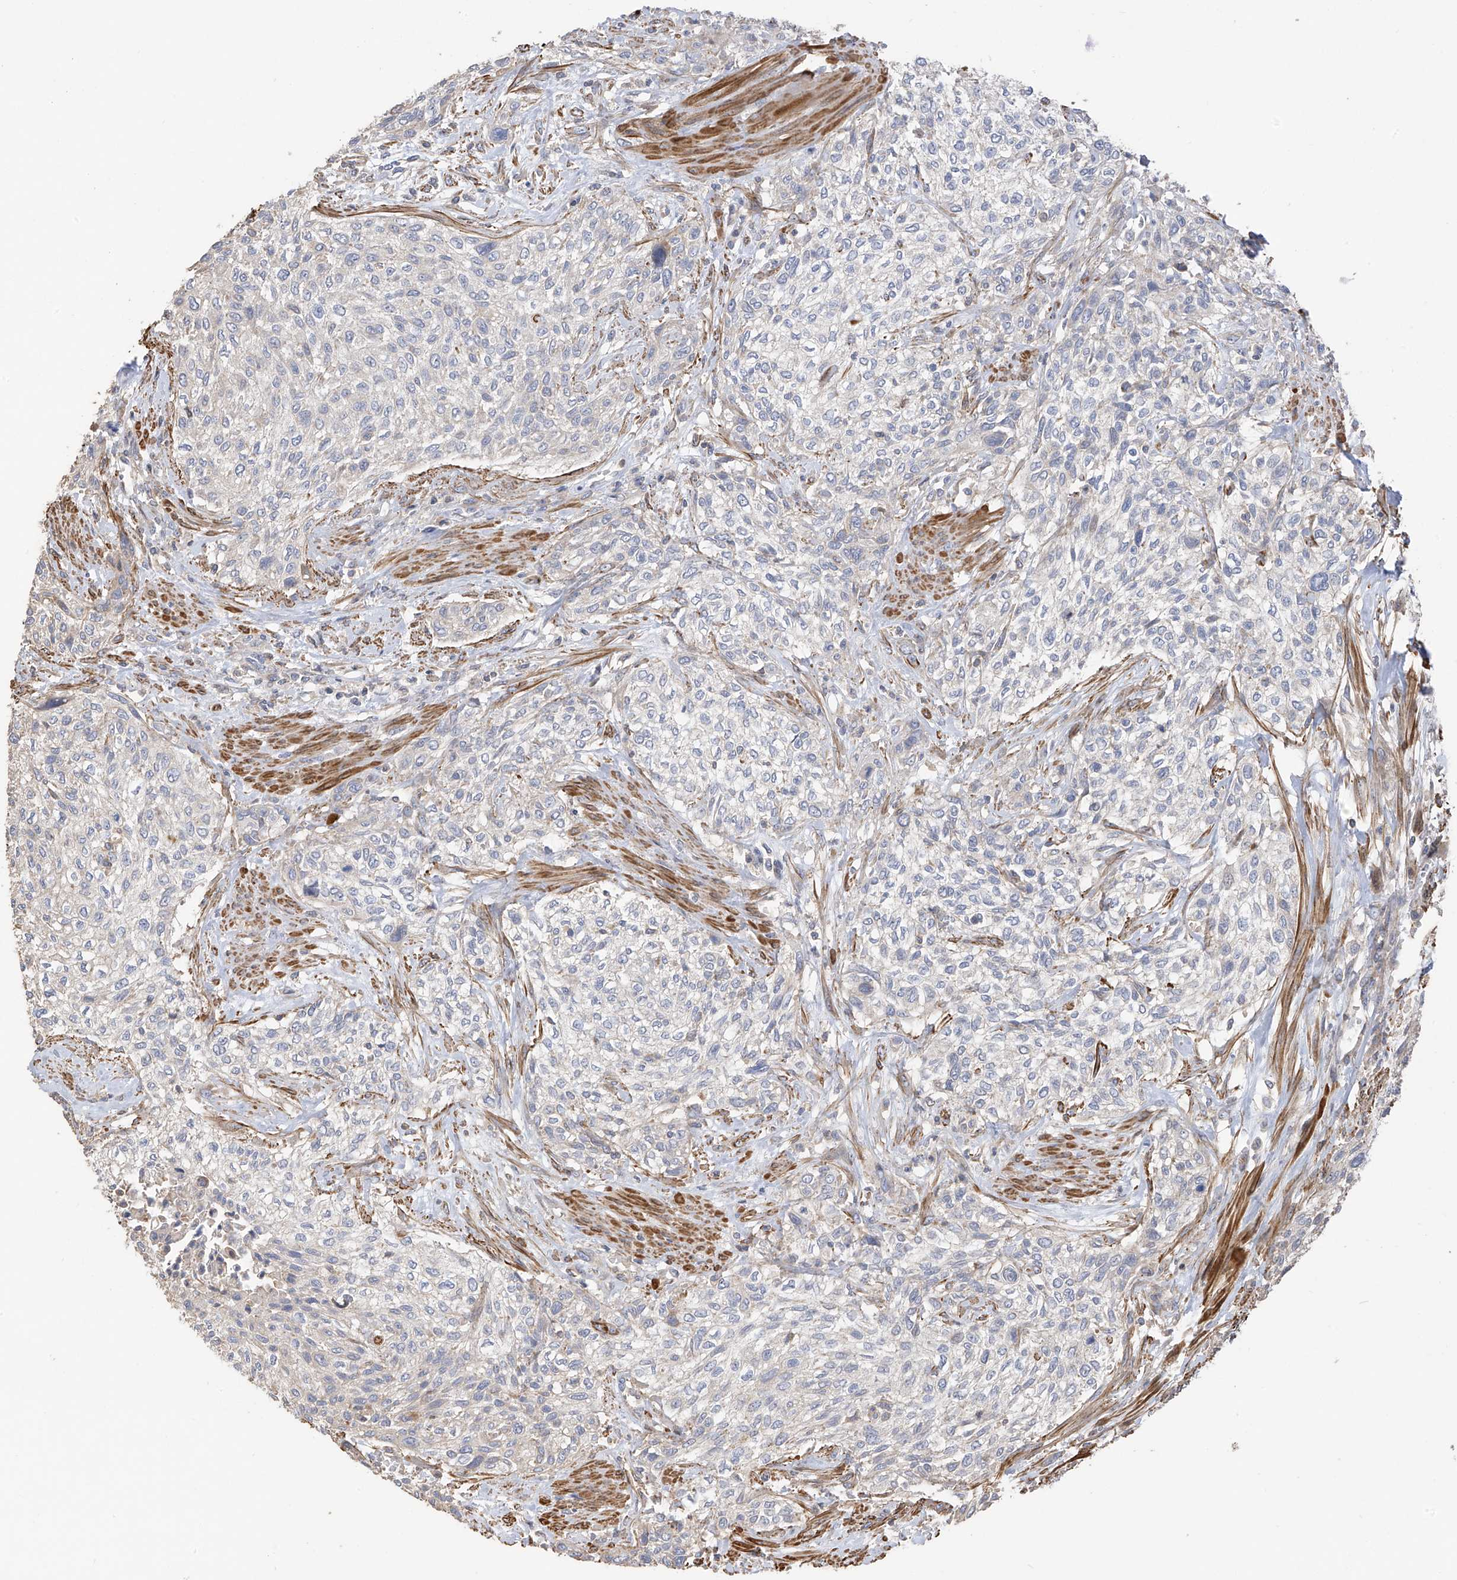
{"staining": {"intensity": "negative", "quantity": "none", "location": "none"}, "tissue": "urothelial cancer", "cell_type": "Tumor cells", "image_type": "cancer", "snomed": [{"axis": "morphology", "description": "Urothelial carcinoma, High grade"}, {"axis": "topography", "description": "Urinary bladder"}], "caption": "High power microscopy histopathology image of an immunohistochemistry image of urothelial cancer, revealing no significant positivity in tumor cells.", "gene": "SLC43A3", "patient": {"sex": "male", "age": 35}}